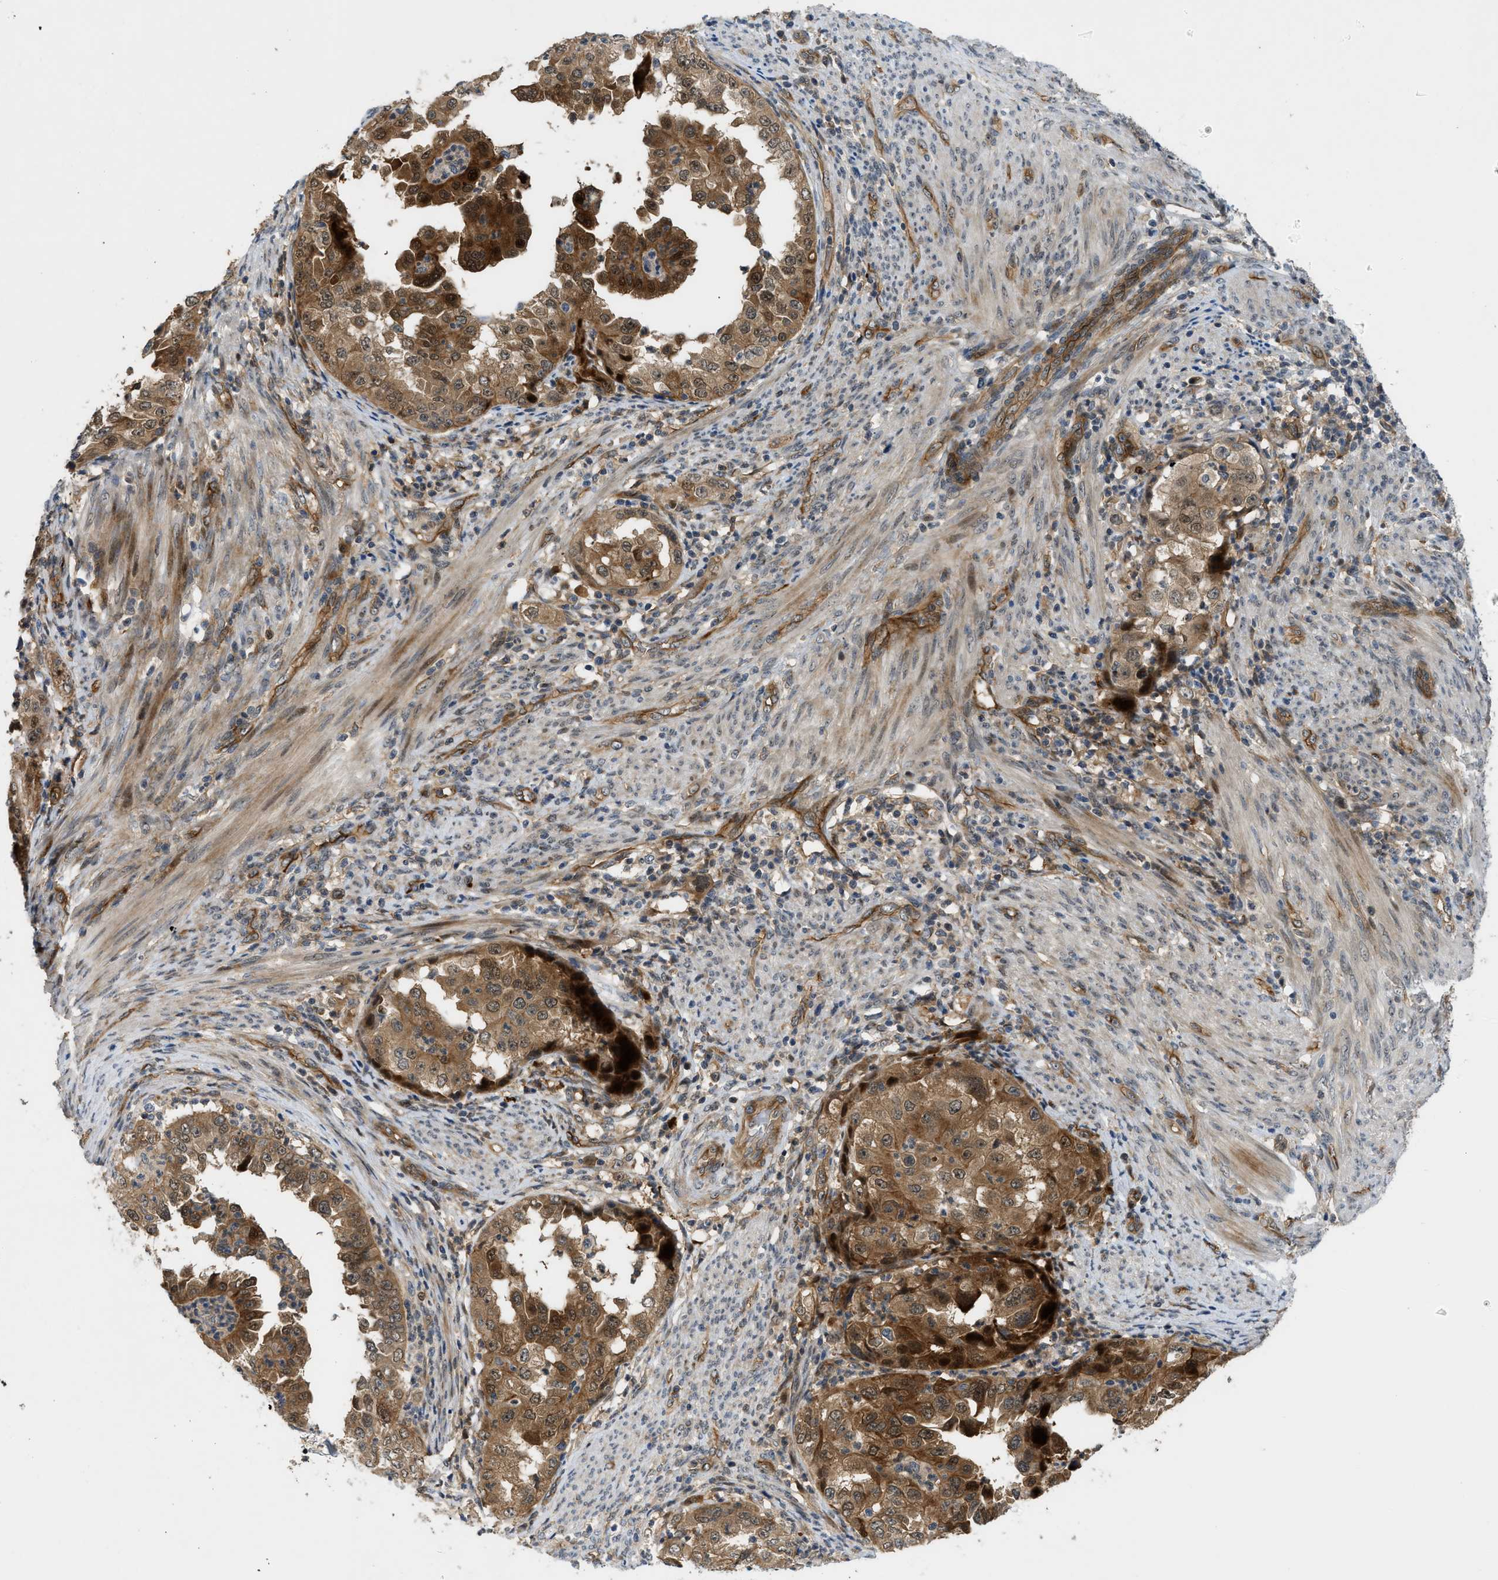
{"staining": {"intensity": "moderate", "quantity": ">75%", "location": "cytoplasmic/membranous,nuclear"}, "tissue": "endometrial cancer", "cell_type": "Tumor cells", "image_type": "cancer", "snomed": [{"axis": "morphology", "description": "Adenocarcinoma, NOS"}, {"axis": "topography", "description": "Endometrium"}], "caption": "Immunohistochemistry of human endometrial cancer (adenocarcinoma) displays medium levels of moderate cytoplasmic/membranous and nuclear staining in approximately >75% of tumor cells. The staining is performed using DAB (3,3'-diaminobenzidine) brown chromogen to label protein expression. The nuclei are counter-stained blue using hematoxylin.", "gene": "TRAK2", "patient": {"sex": "female", "age": 85}}